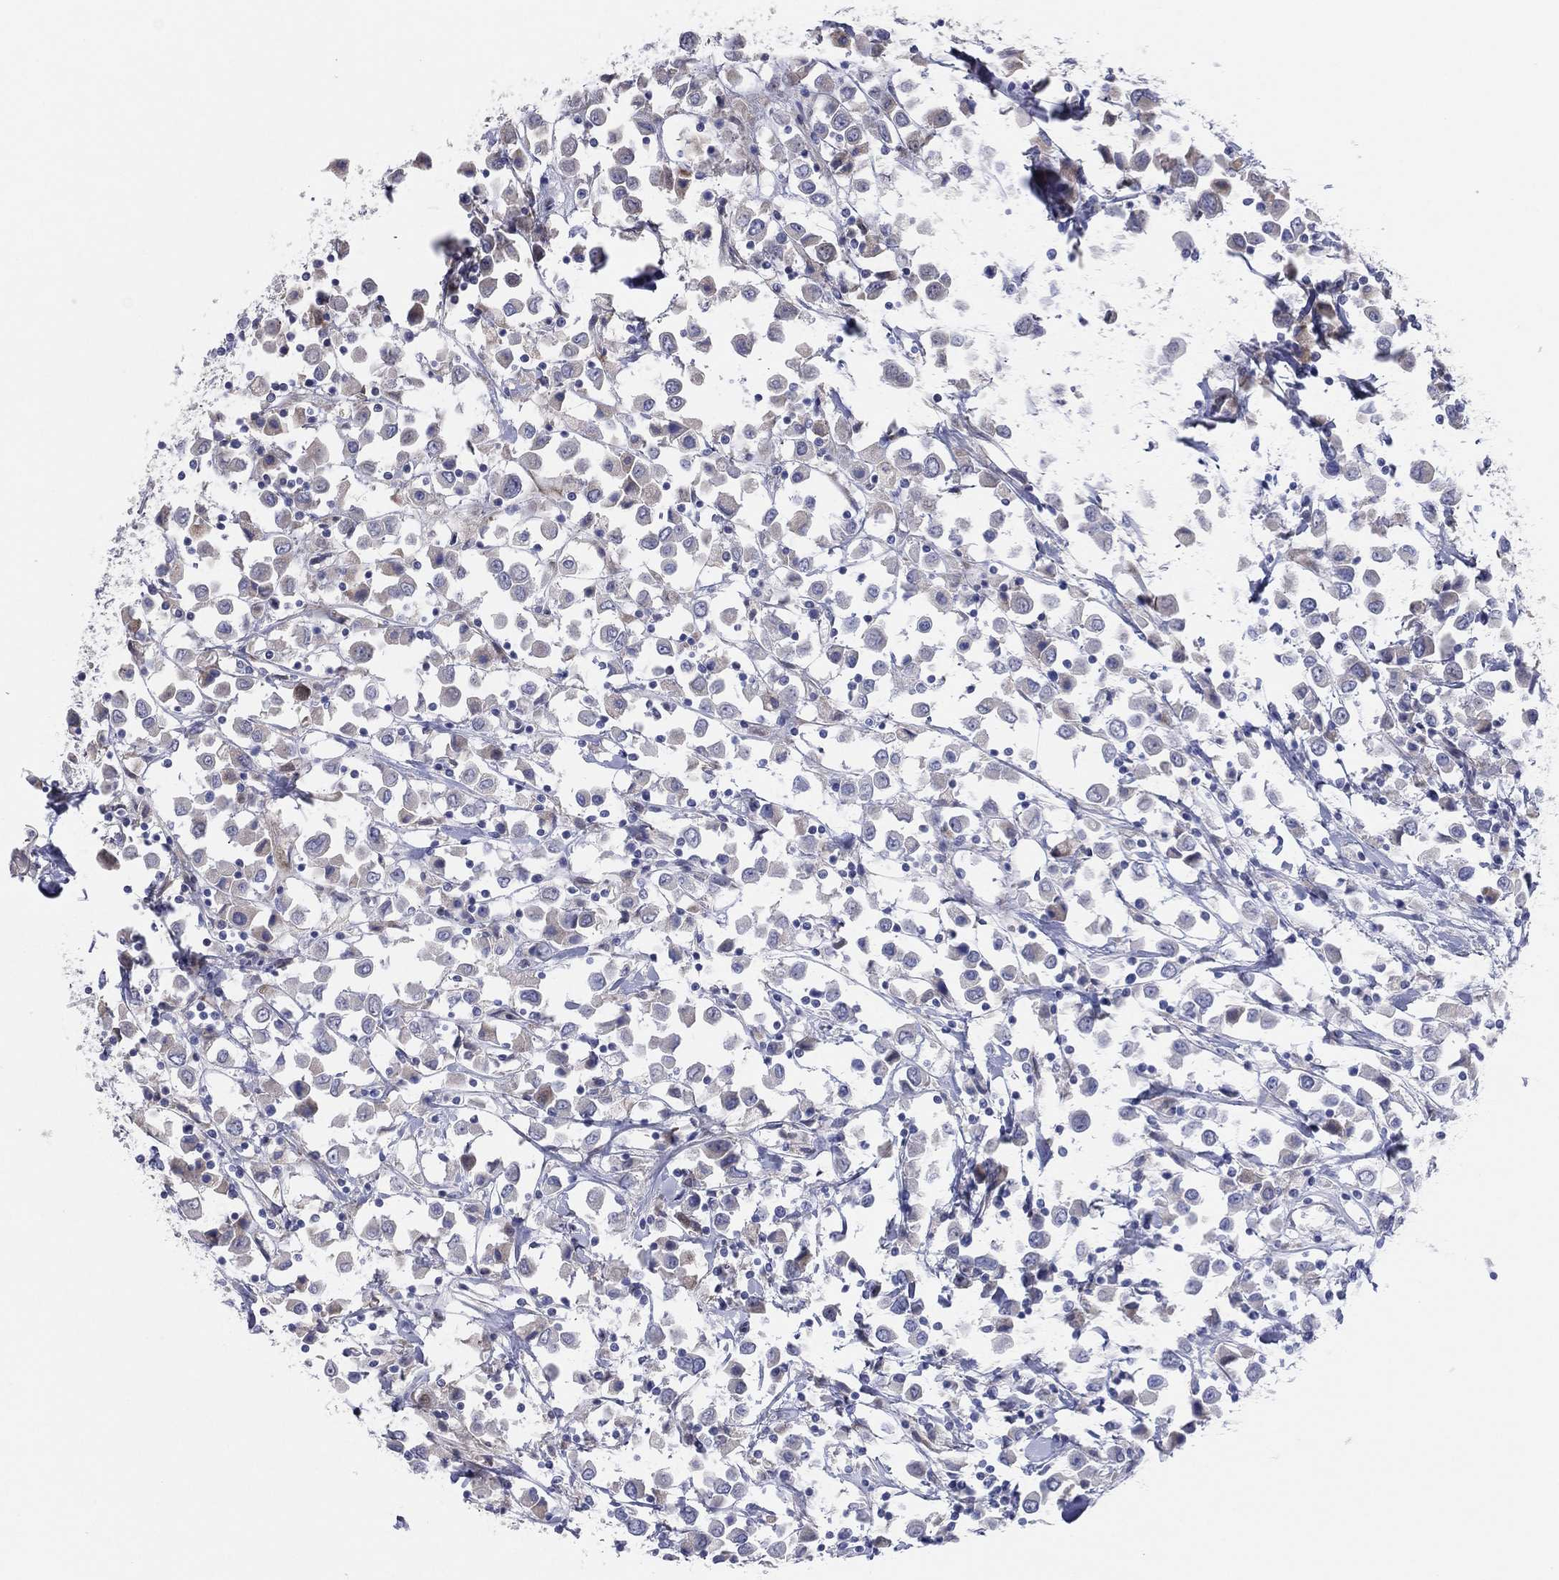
{"staining": {"intensity": "negative", "quantity": "none", "location": "none"}, "tissue": "breast cancer", "cell_type": "Tumor cells", "image_type": "cancer", "snomed": [{"axis": "morphology", "description": "Duct carcinoma"}, {"axis": "topography", "description": "Breast"}], "caption": "IHC of breast infiltrating ductal carcinoma displays no positivity in tumor cells.", "gene": "UTP14A", "patient": {"sex": "female", "age": 61}}